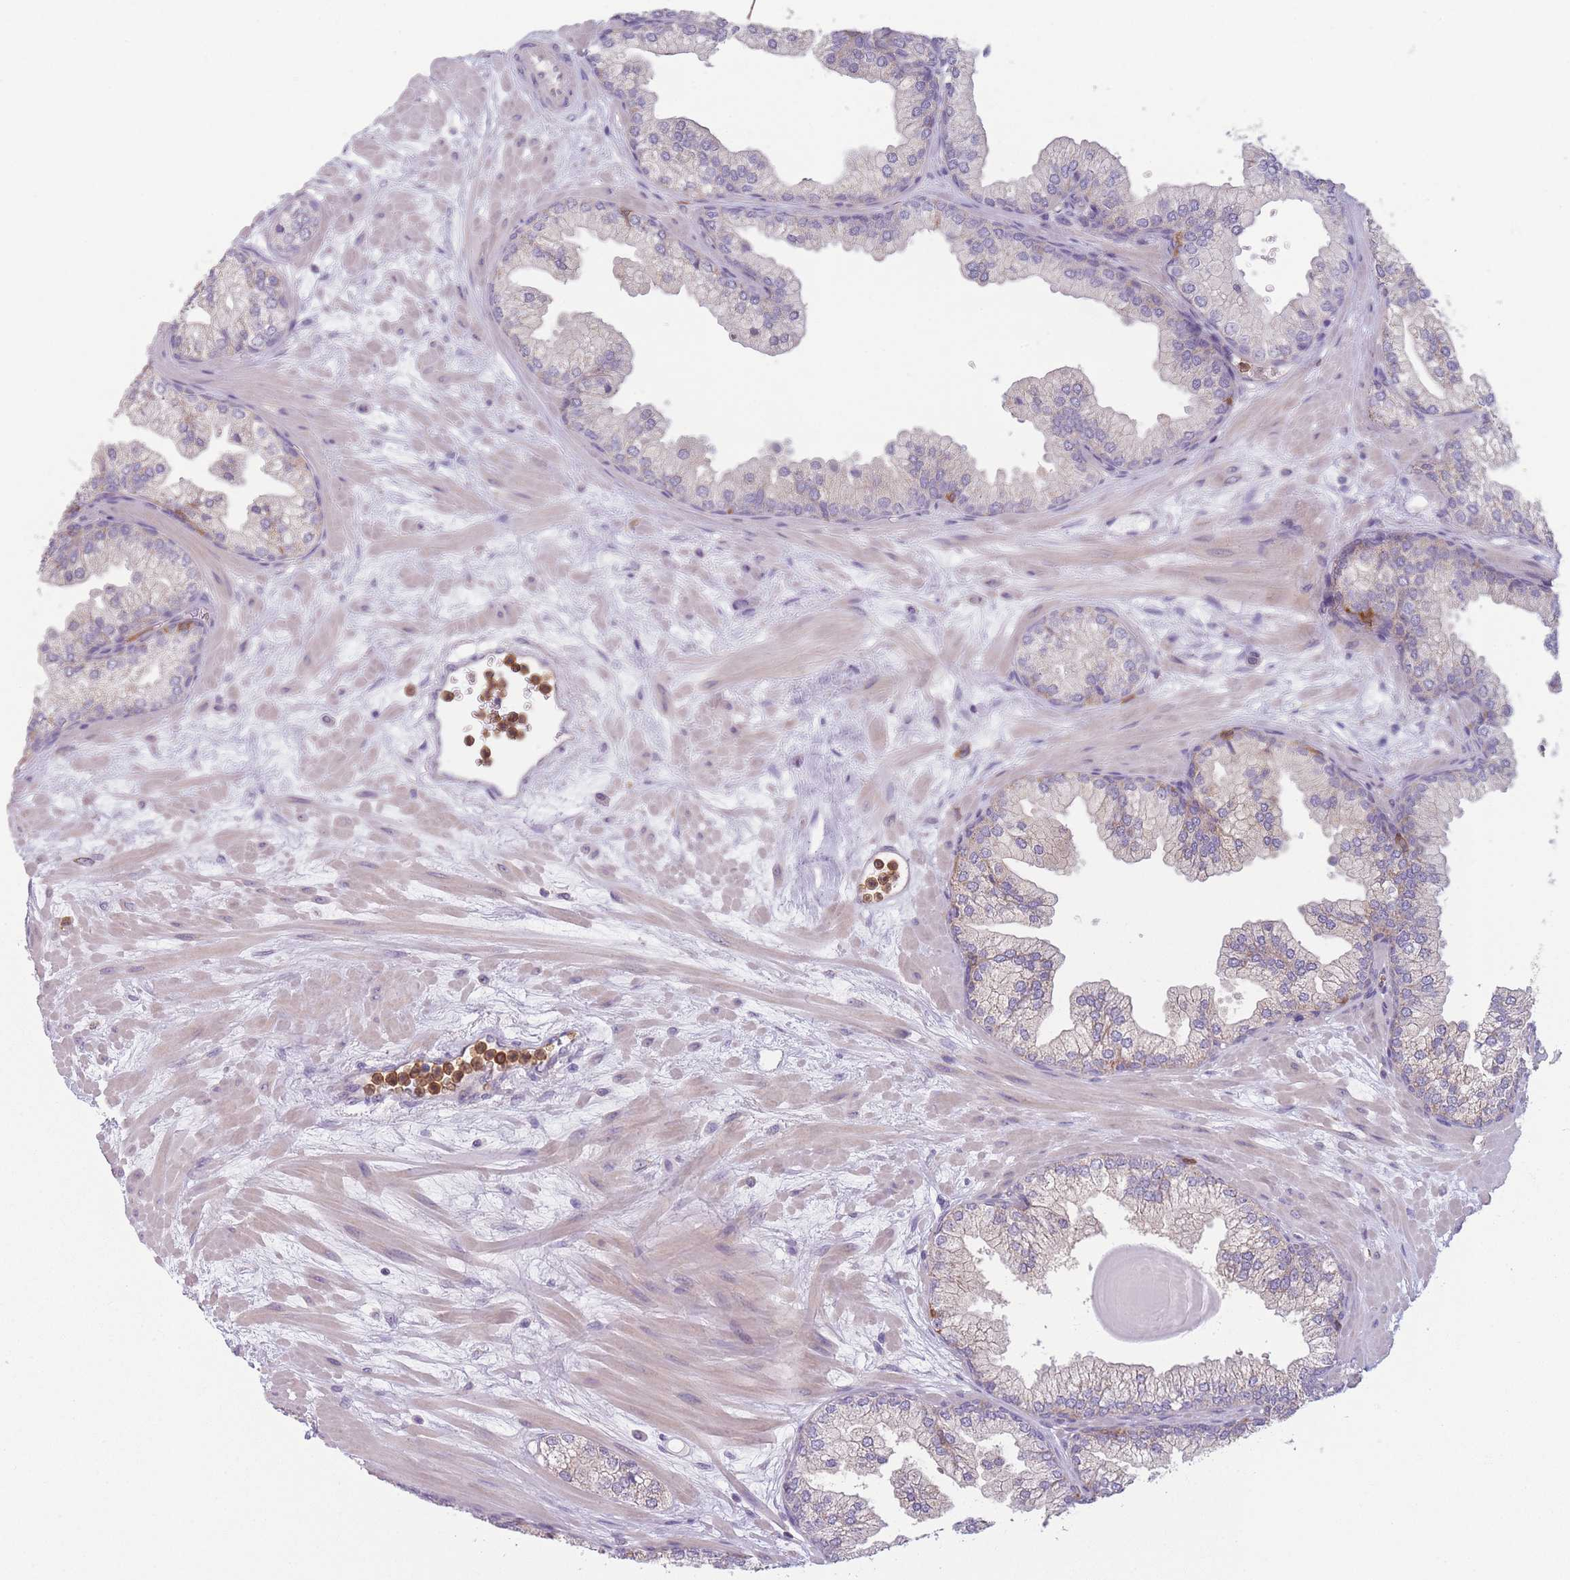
{"staining": {"intensity": "moderate", "quantity": "<25%", "location": "cytoplasmic/membranous"}, "tissue": "prostate", "cell_type": "Glandular cells", "image_type": "normal", "snomed": [{"axis": "morphology", "description": "Normal tissue, NOS"}, {"axis": "topography", "description": "Prostate"}], "caption": "Immunohistochemical staining of normal prostate reveals <25% levels of moderate cytoplasmic/membranous protein expression in about <25% of glandular cells.", "gene": "PRAM1", "patient": {"sex": "male", "age": 61}}